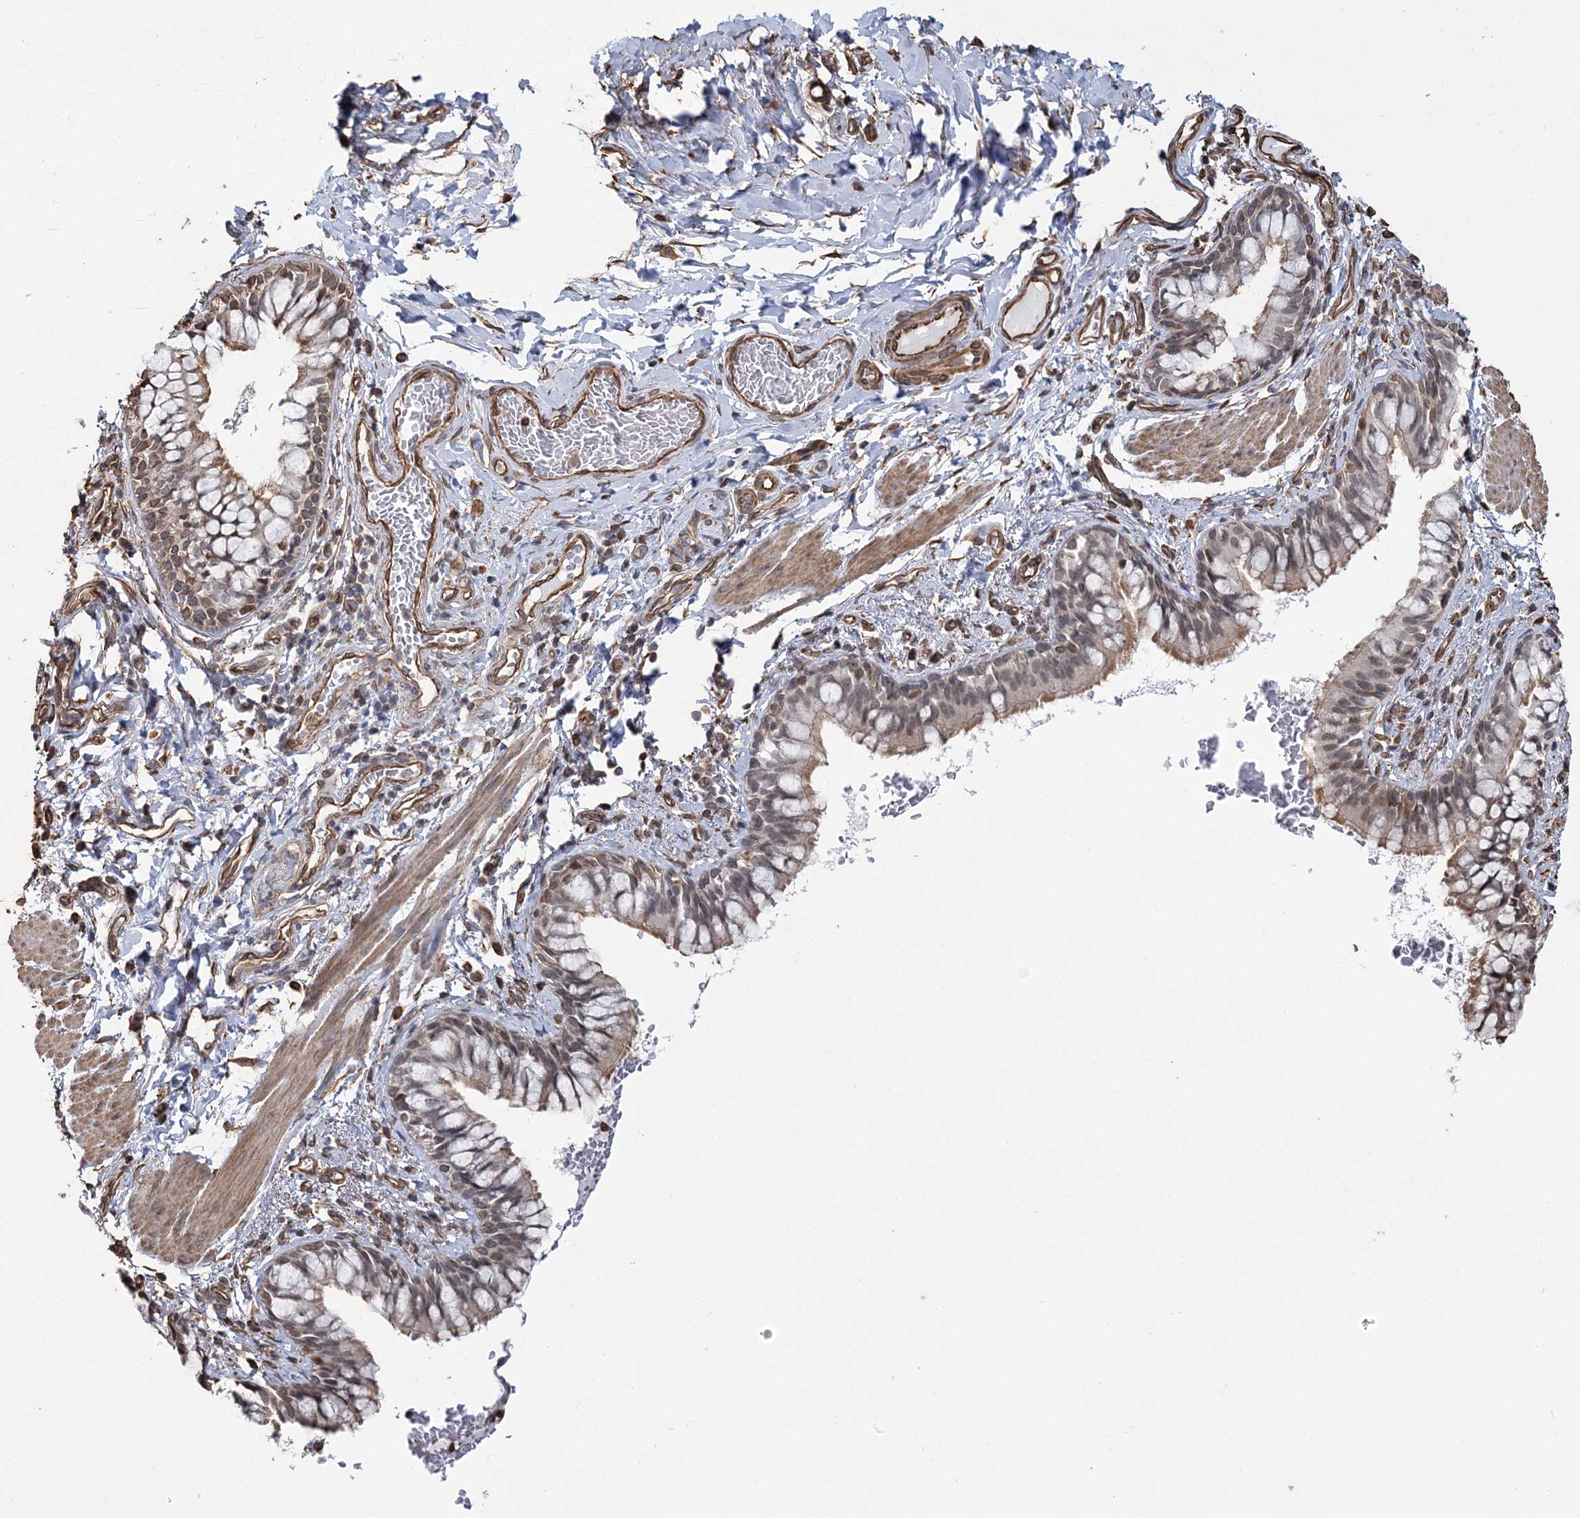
{"staining": {"intensity": "moderate", "quantity": ">75%", "location": "cytoplasmic/membranous,nuclear"}, "tissue": "bronchus", "cell_type": "Respiratory epithelial cells", "image_type": "normal", "snomed": [{"axis": "morphology", "description": "Normal tissue, NOS"}, {"axis": "topography", "description": "Cartilage tissue"}, {"axis": "topography", "description": "Bronchus"}], "caption": "Immunohistochemistry of benign human bronchus reveals medium levels of moderate cytoplasmic/membranous,nuclear staining in about >75% of respiratory epithelial cells.", "gene": "ATP11B", "patient": {"sex": "female", "age": 36}}